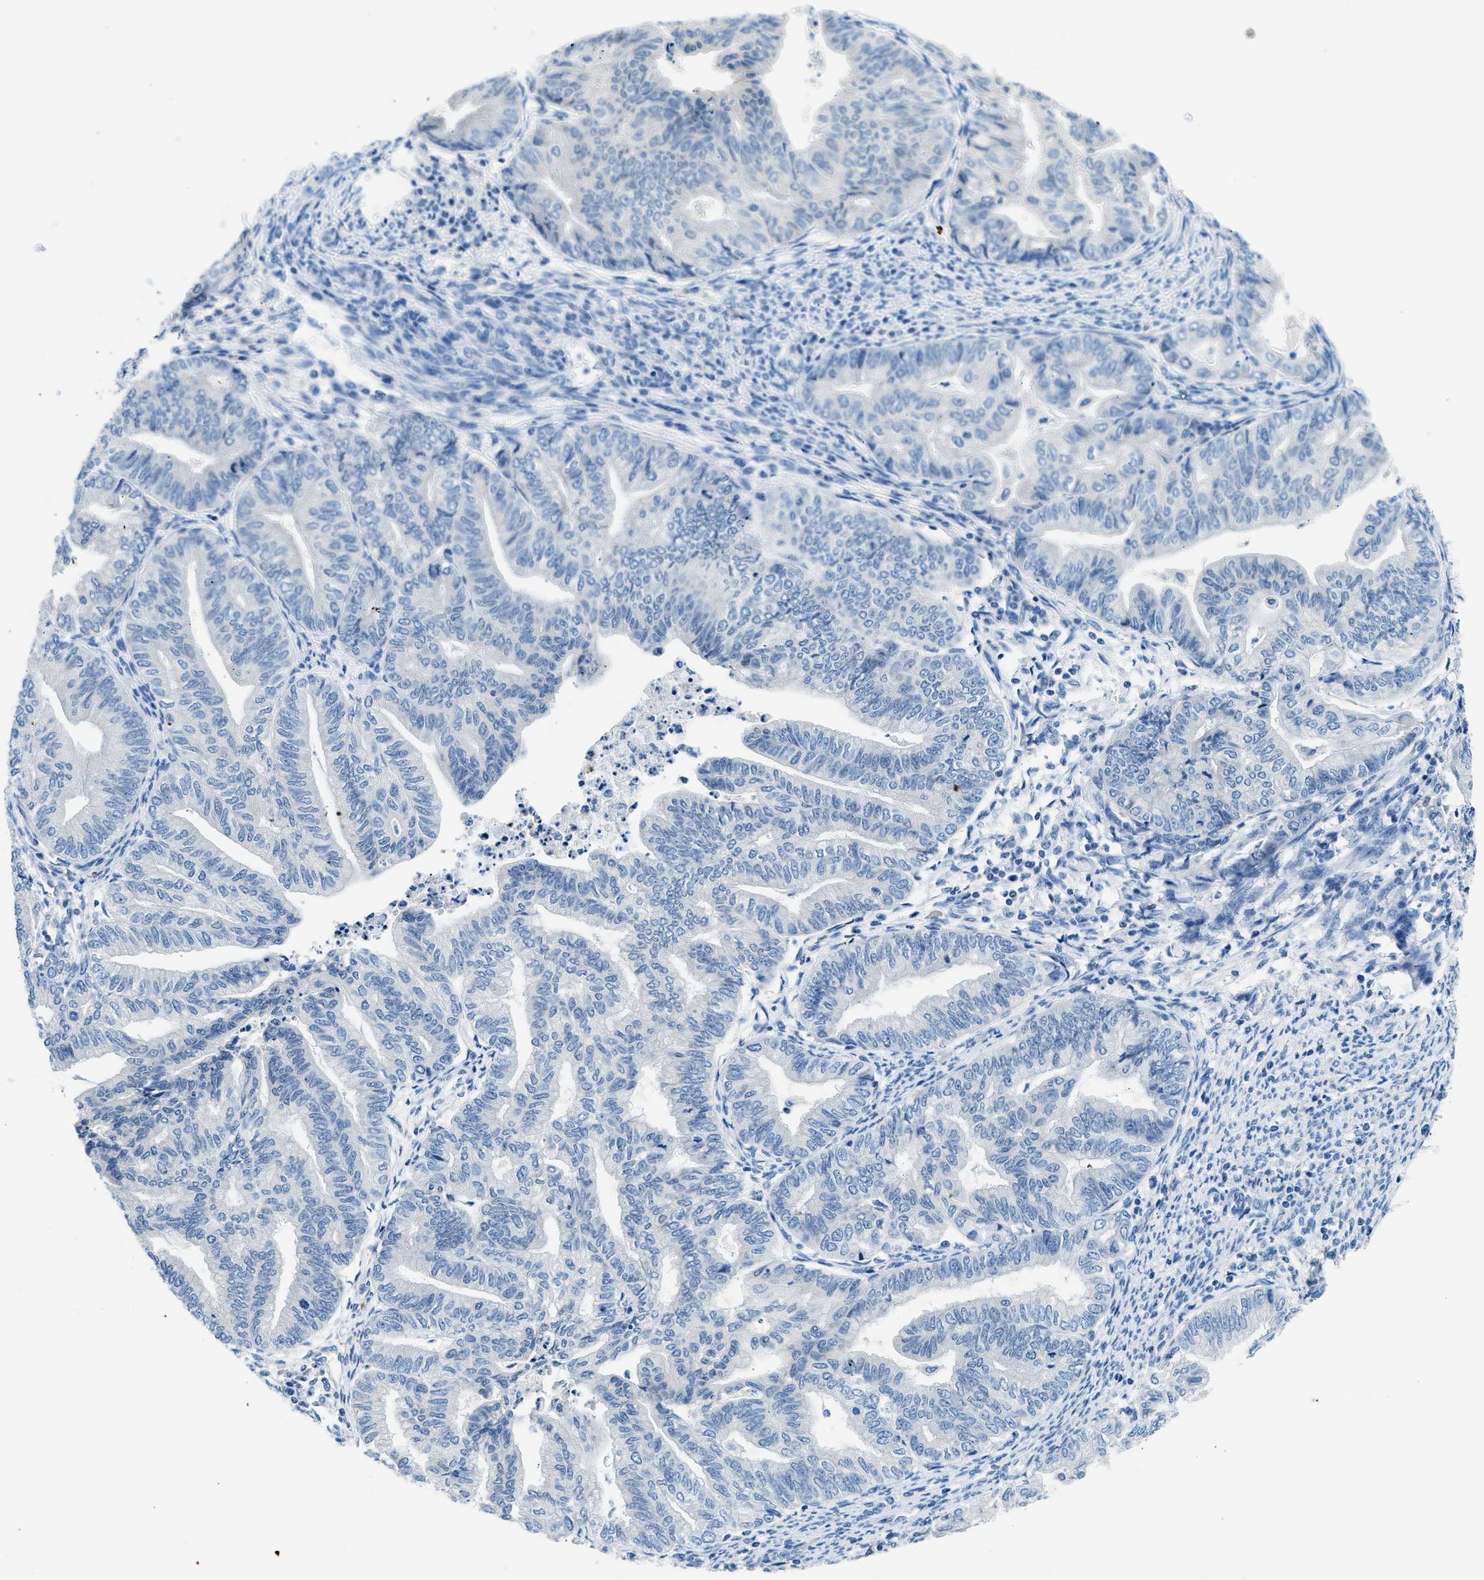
{"staining": {"intensity": "negative", "quantity": "none", "location": "none"}, "tissue": "endometrial cancer", "cell_type": "Tumor cells", "image_type": "cancer", "snomed": [{"axis": "morphology", "description": "Adenocarcinoma, NOS"}, {"axis": "topography", "description": "Endometrium"}], "caption": "Immunohistochemical staining of adenocarcinoma (endometrial) shows no significant positivity in tumor cells.", "gene": "CLDN18", "patient": {"sex": "female", "age": 79}}